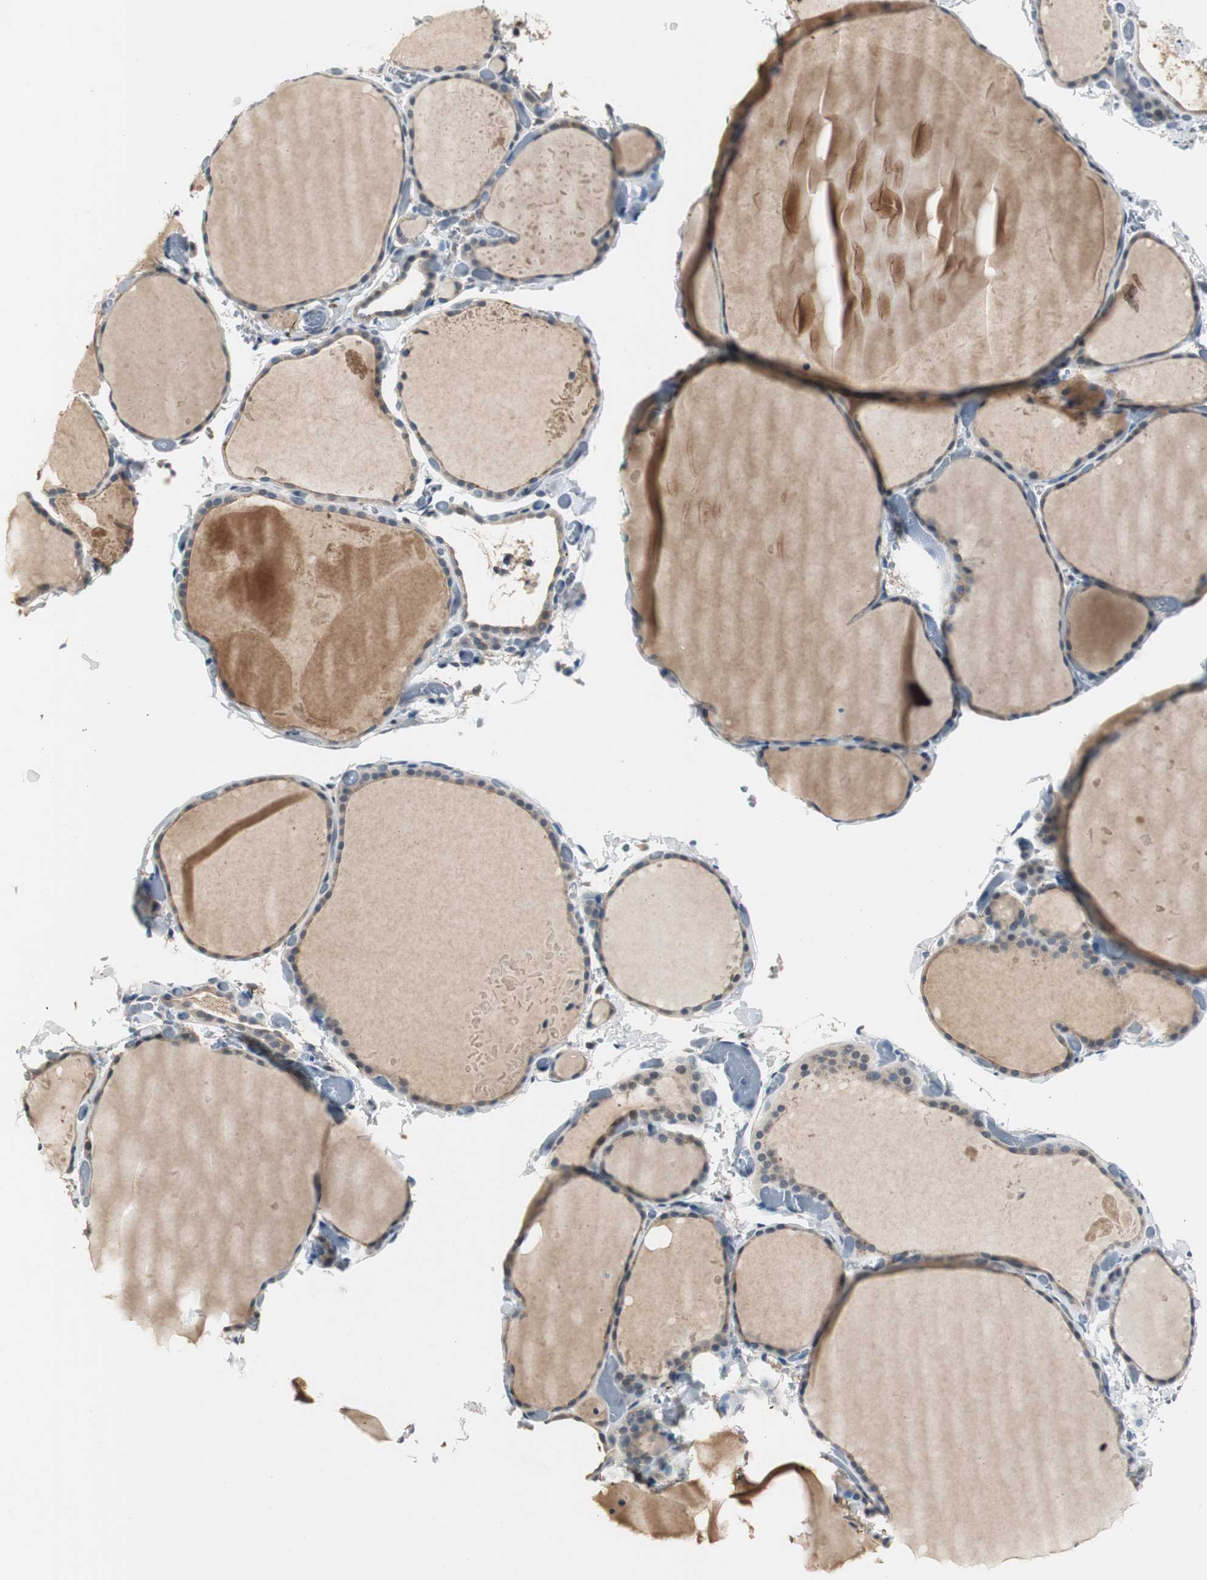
{"staining": {"intensity": "weak", "quantity": "25%-75%", "location": "cytoplasmic/membranous"}, "tissue": "thyroid gland", "cell_type": "Glandular cells", "image_type": "normal", "snomed": [{"axis": "morphology", "description": "Normal tissue, NOS"}, {"axis": "topography", "description": "Thyroid gland"}], "caption": "IHC of benign thyroid gland reveals low levels of weak cytoplasmic/membranous expression in about 25%-75% of glandular cells. The protein is stained brown, and the nuclei are stained in blue (DAB IHC with brightfield microscopy, high magnification).", "gene": "PTPRN2", "patient": {"sex": "female", "age": 22}}